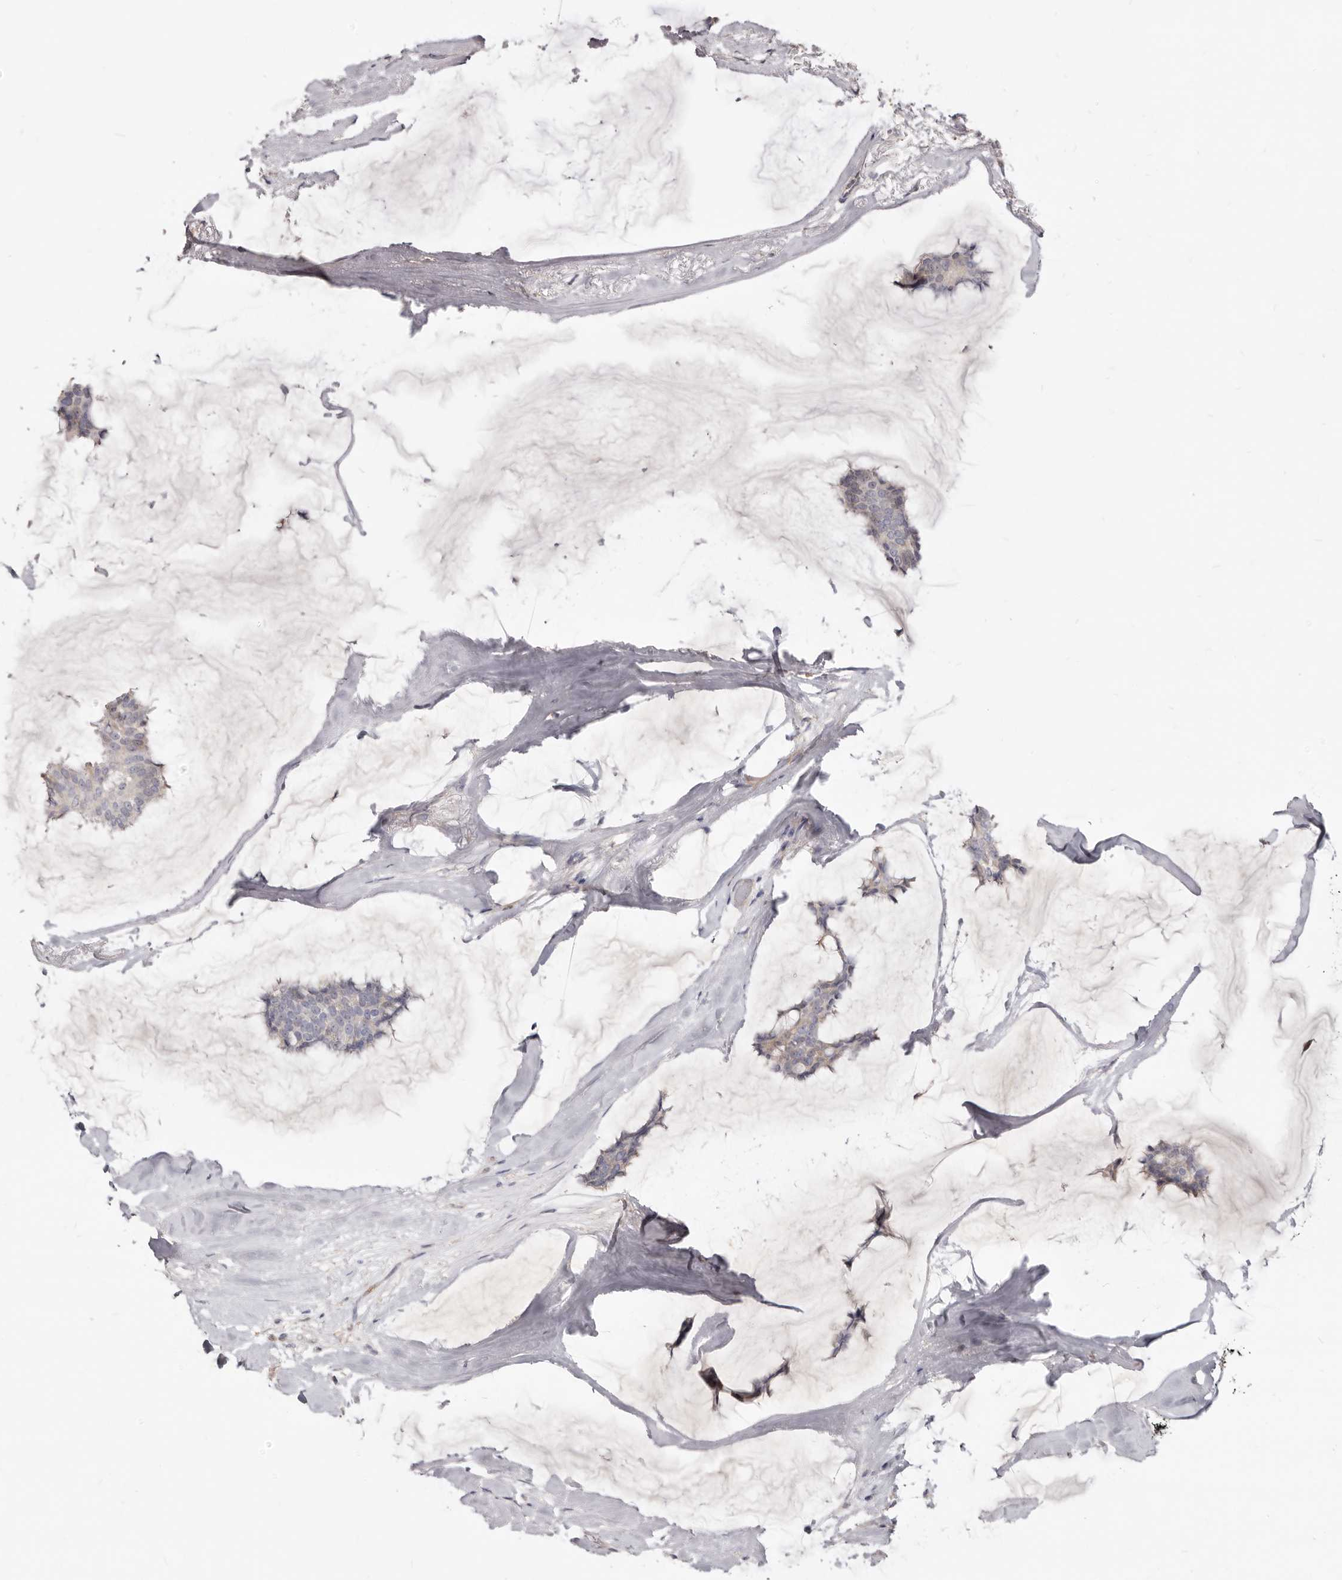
{"staining": {"intensity": "negative", "quantity": "none", "location": "none"}, "tissue": "breast cancer", "cell_type": "Tumor cells", "image_type": "cancer", "snomed": [{"axis": "morphology", "description": "Duct carcinoma"}, {"axis": "topography", "description": "Breast"}], "caption": "Histopathology image shows no significant protein positivity in tumor cells of invasive ductal carcinoma (breast).", "gene": "LRRC25", "patient": {"sex": "female", "age": 93}}